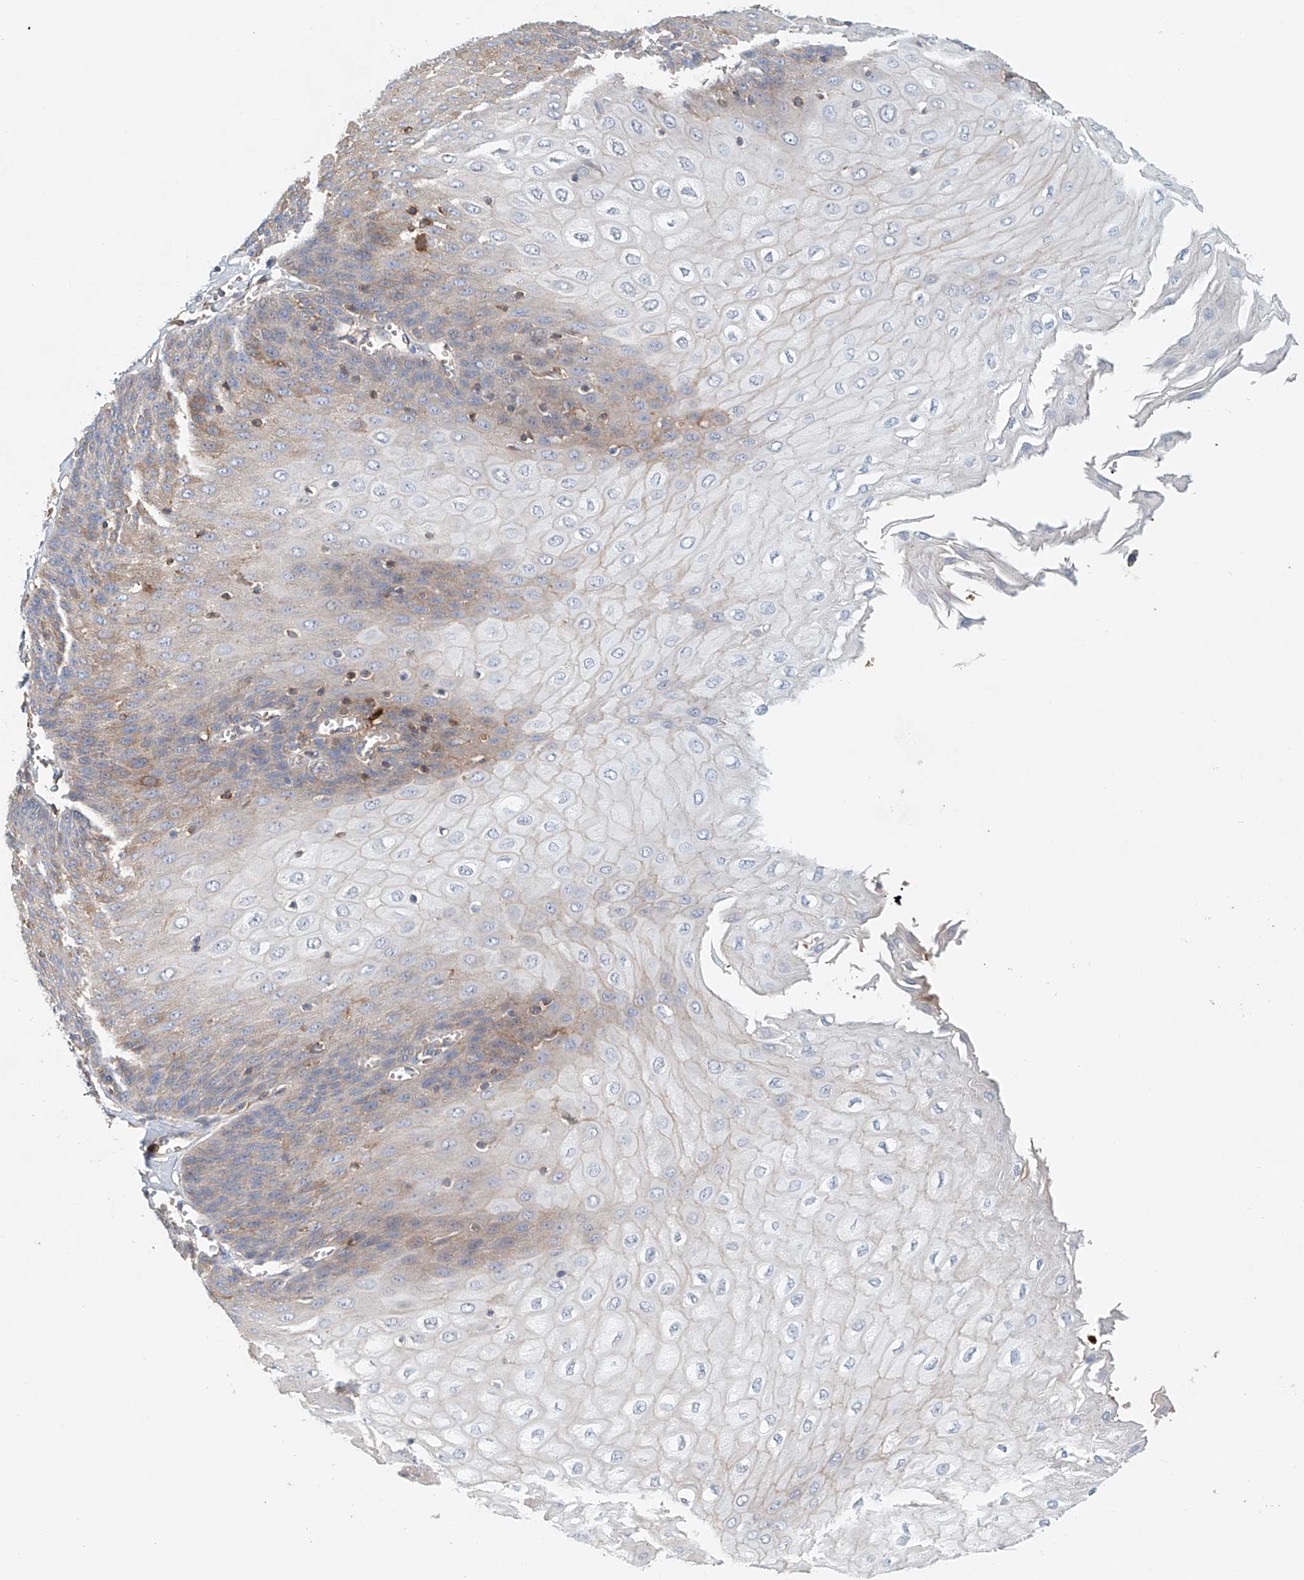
{"staining": {"intensity": "weak", "quantity": "25%-75%", "location": "cytoplasmic/membranous"}, "tissue": "esophagus", "cell_type": "Squamous epithelial cells", "image_type": "normal", "snomed": [{"axis": "morphology", "description": "Normal tissue, NOS"}, {"axis": "topography", "description": "Esophagus"}], "caption": "An image of esophagus stained for a protein exhibits weak cytoplasmic/membranous brown staining in squamous epithelial cells.", "gene": "FRYL", "patient": {"sex": "male", "age": 60}}